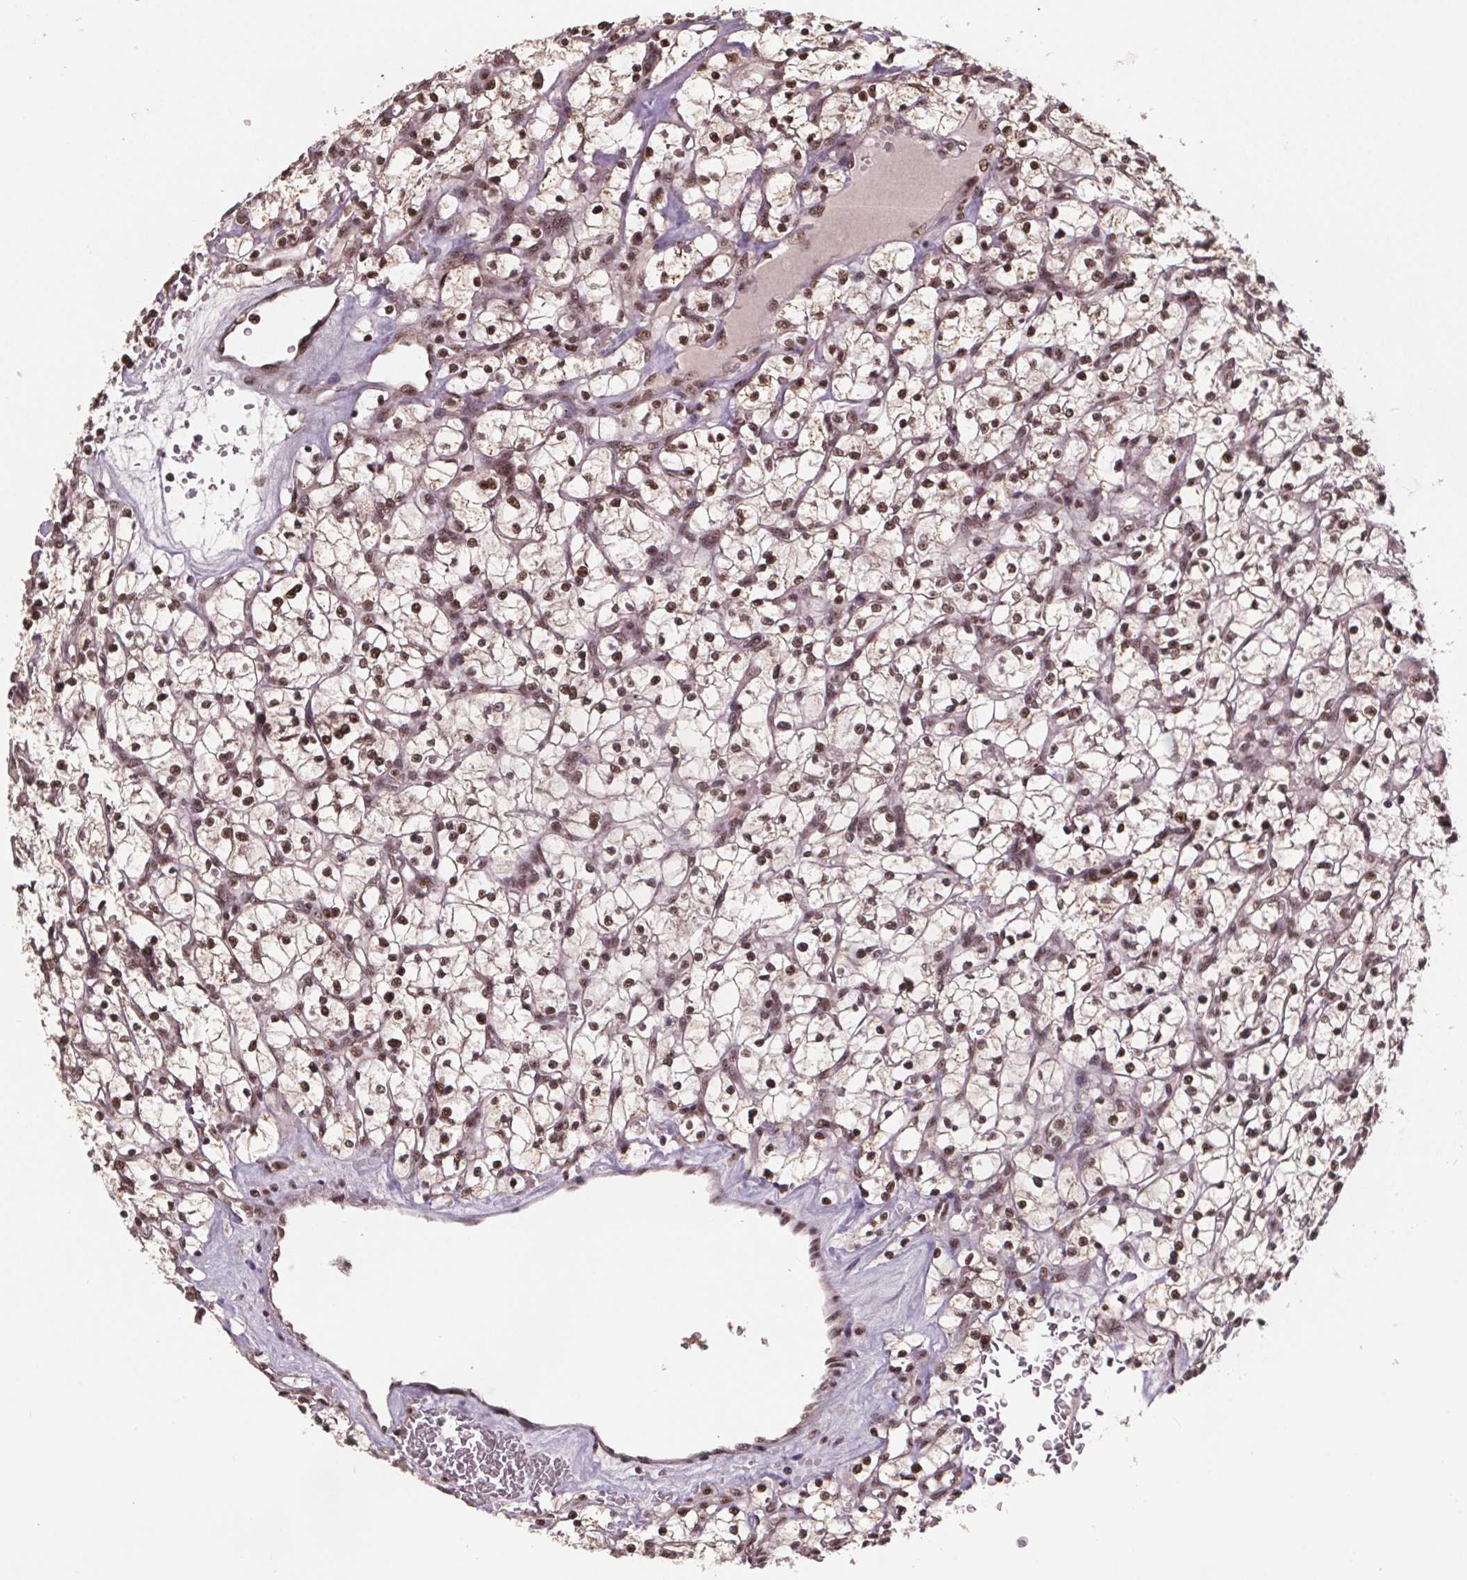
{"staining": {"intensity": "moderate", "quantity": ">75%", "location": "nuclear"}, "tissue": "renal cancer", "cell_type": "Tumor cells", "image_type": "cancer", "snomed": [{"axis": "morphology", "description": "Adenocarcinoma, NOS"}, {"axis": "topography", "description": "Kidney"}], "caption": "Immunohistochemistry (IHC) photomicrograph of neoplastic tissue: adenocarcinoma (renal) stained using immunohistochemistry (IHC) shows medium levels of moderate protein expression localized specifically in the nuclear of tumor cells, appearing as a nuclear brown color.", "gene": "JARID2", "patient": {"sex": "female", "age": 64}}